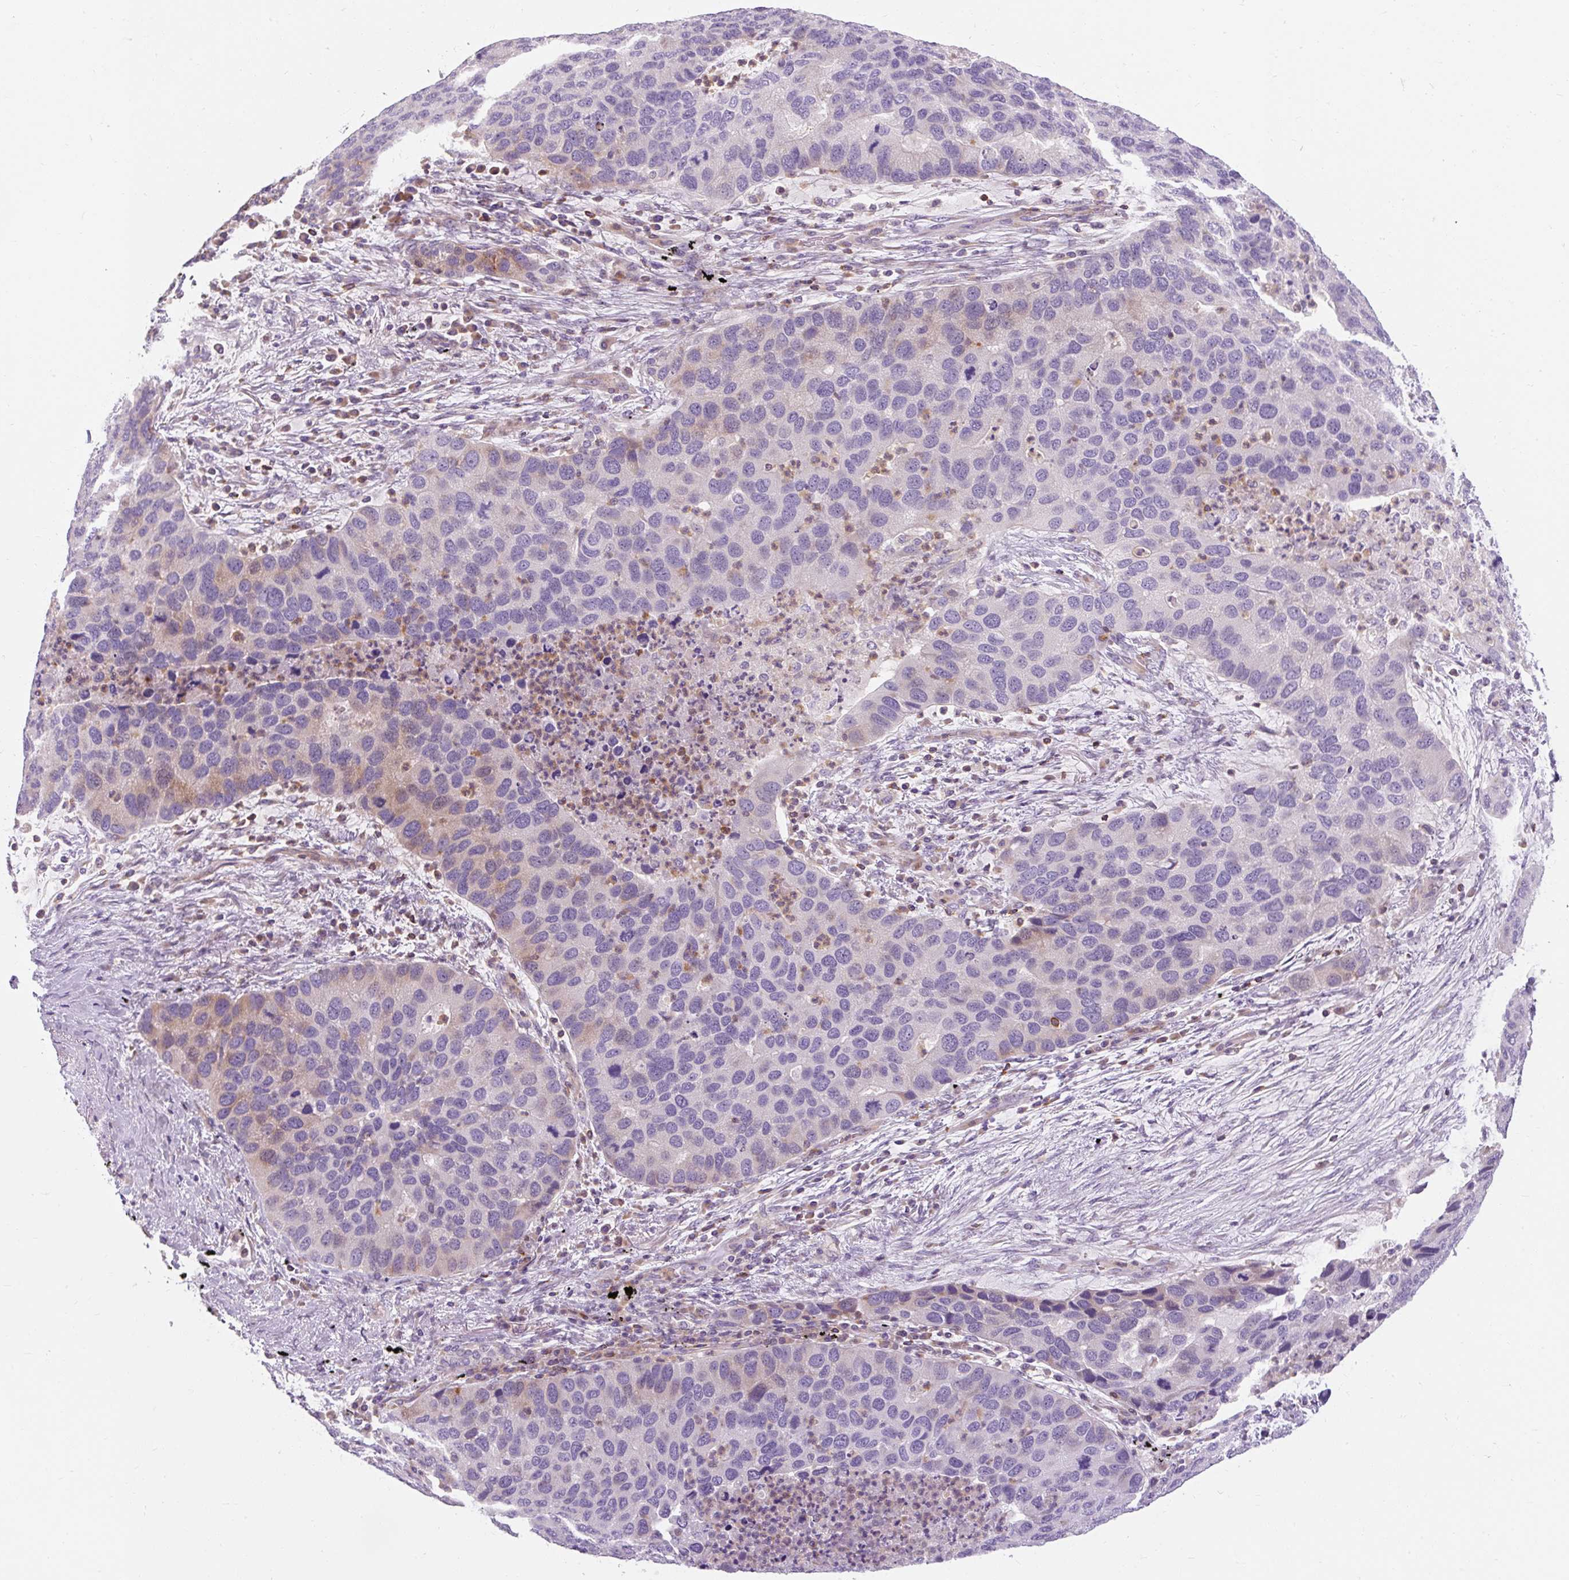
{"staining": {"intensity": "negative", "quantity": "none", "location": "none"}, "tissue": "lung cancer", "cell_type": "Tumor cells", "image_type": "cancer", "snomed": [{"axis": "morphology", "description": "Aneuploidy"}, {"axis": "morphology", "description": "Adenocarcinoma, NOS"}, {"axis": "topography", "description": "Lymph node"}, {"axis": "topography", "description": "Lung"}], "caption": "An image of lung cancer (adenocarcinoma) stained for a protein reveals no brown staining in tumor cells.", "gene": "TIGD2", "patient": {"sex": "female", "age": 74}}